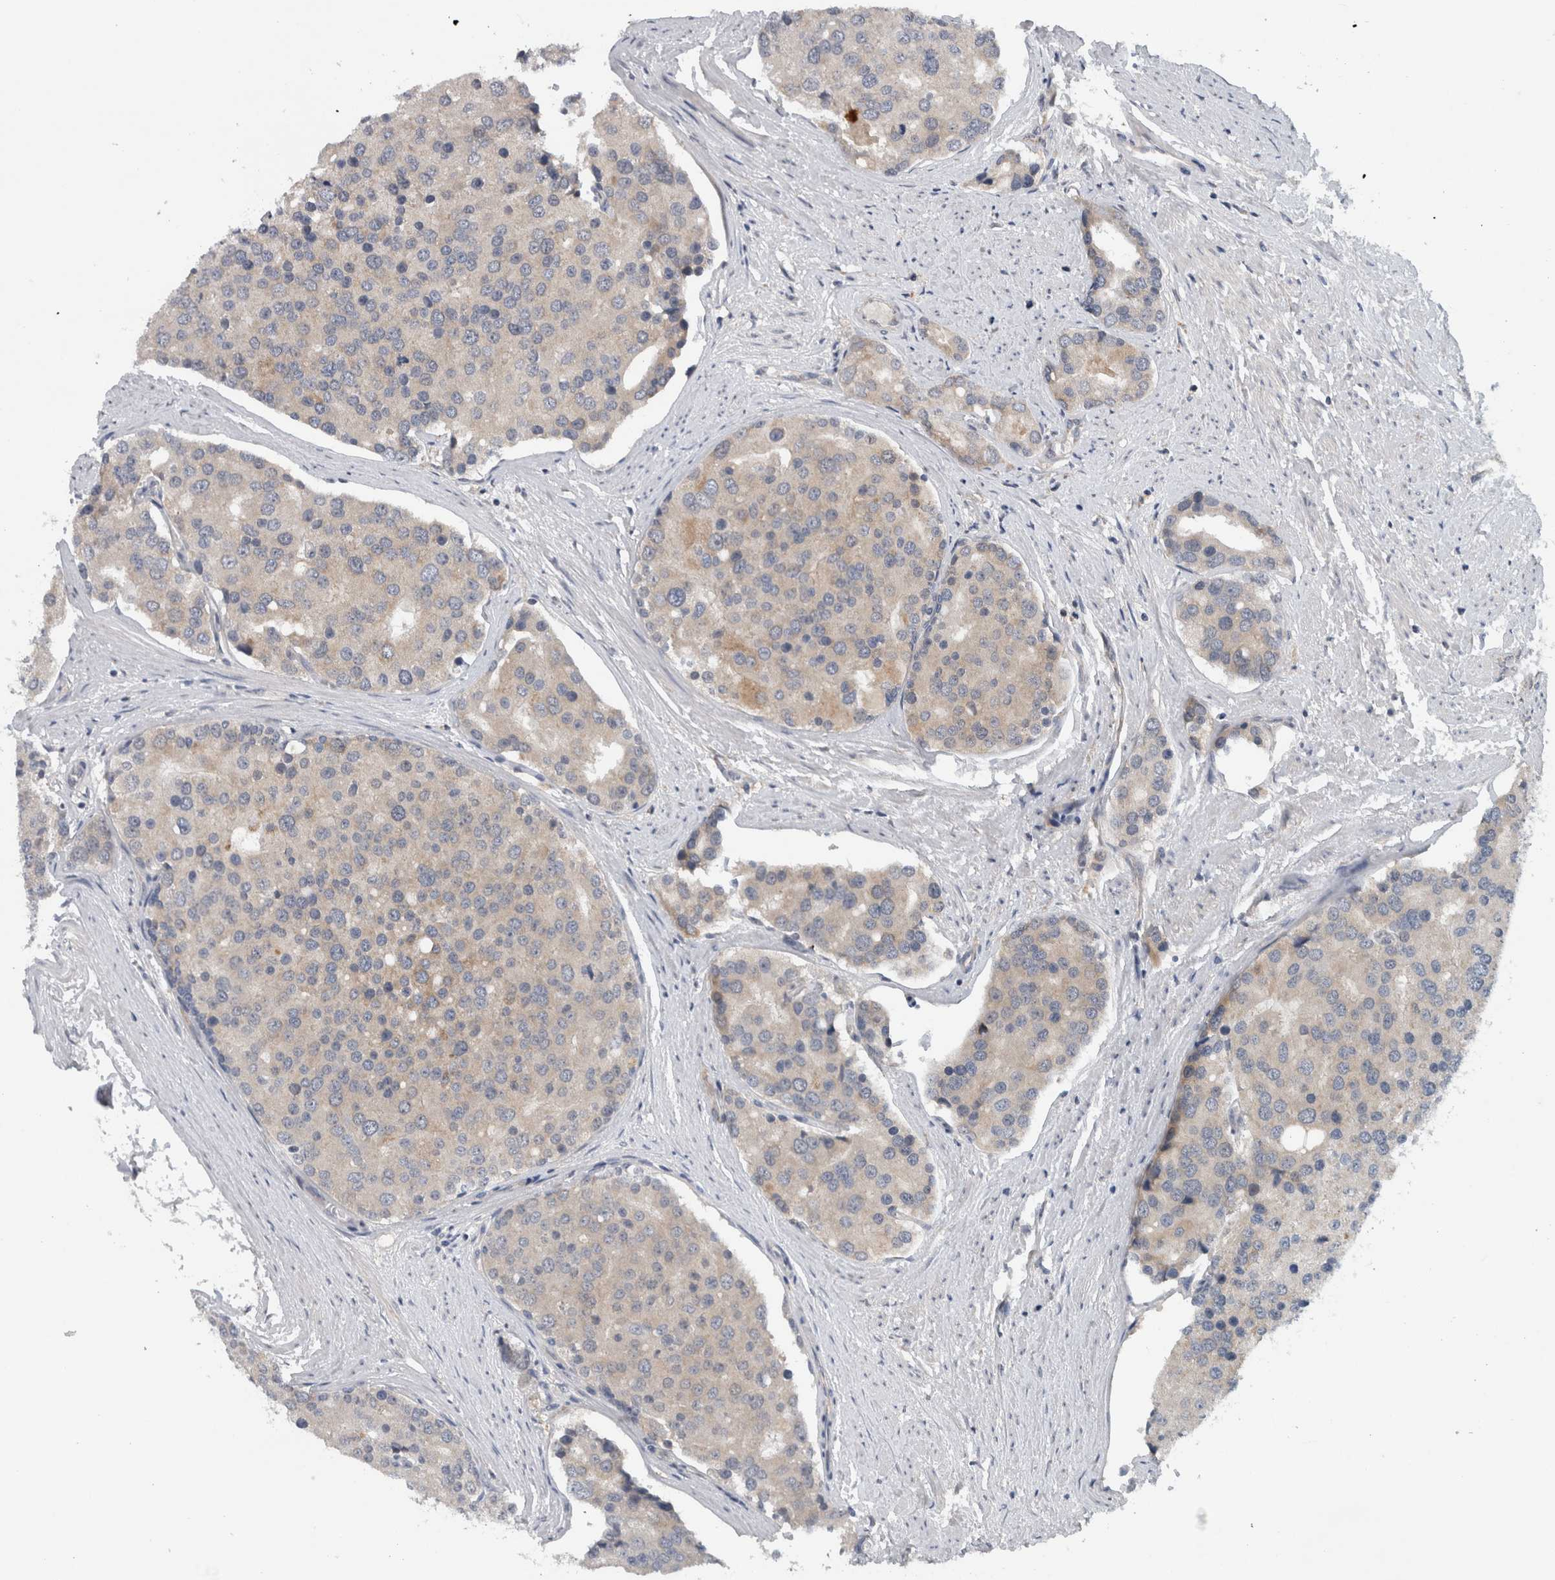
{"staining": {"intensity": "negative", "quantity": "none", "location": "none"}, "tissue": "prostate cancer", "cell_type": "Tumor cells", "image_type": "cancer", "snomed": [{"axis": "morphology", "description": "Adenocarcinoma, High grade"}, {"axis": "topography", "description": "Prostate"}], "caption": "An immunohistochemistry (IHC) image of high-grade adenocarcinoma (prostate) is shown. There is no staining in tumor cells of high-grade adenocarcinoma (prostate).", "gene": "PDCD2", "patient": {"sex": "male", "age": 50}}